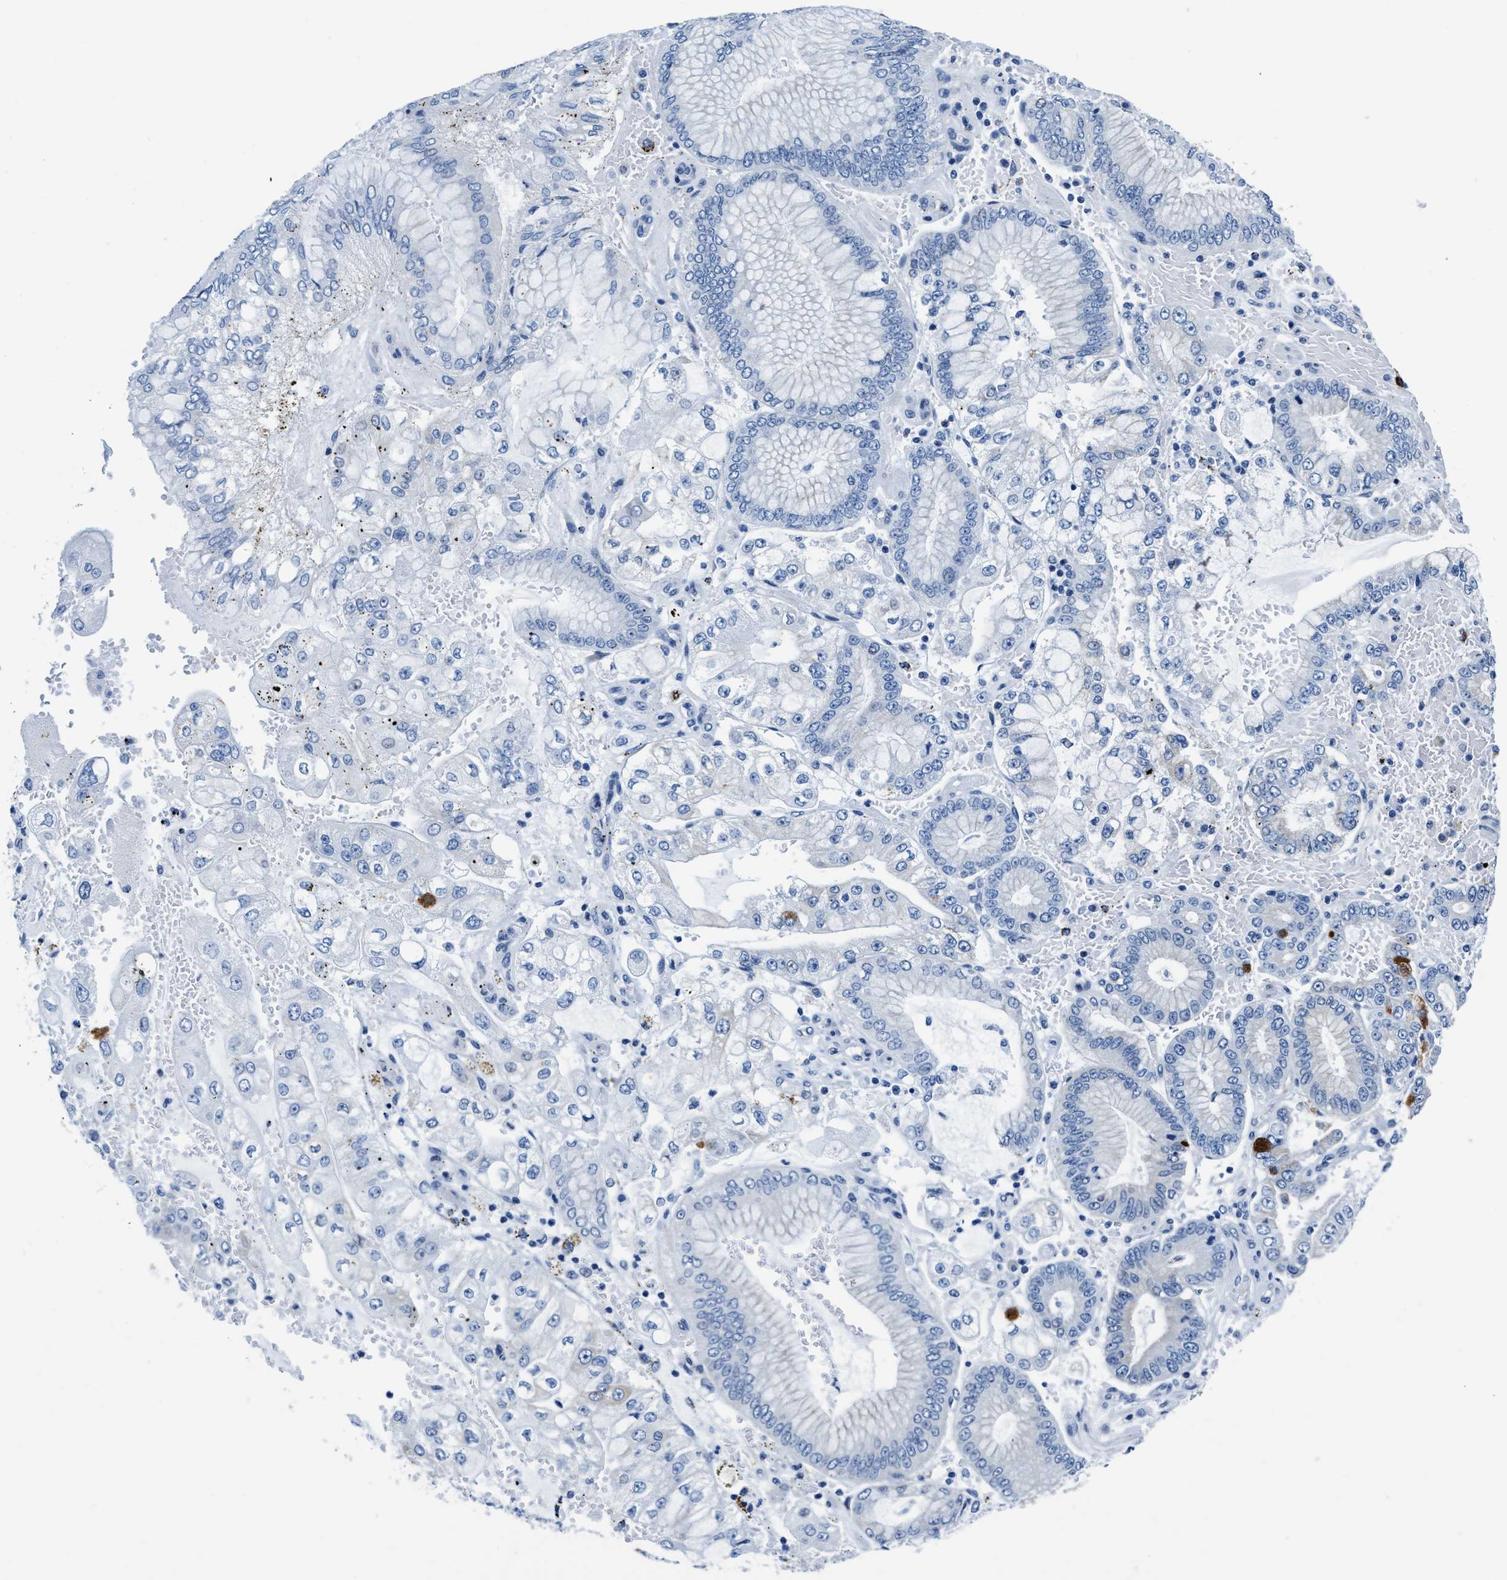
{"staining": {"intensity": "negative", "quantity": "none", "location": "none"}, "tissue": "stomach cancer", "cell_type": "Tumor cells", "image_type": "cancer", "snomed": [{"axis": "morphology", "description": "Adenocarcinoma, NOS"}, {"axis": "topography", "description": "Stomach"}], "caption": "Immunohistochemical staining of stomach cancer exhibits no significant staining in tumor cells.", "gene": "ASZ1", "patient": {"sex": "male", "age": 76}}